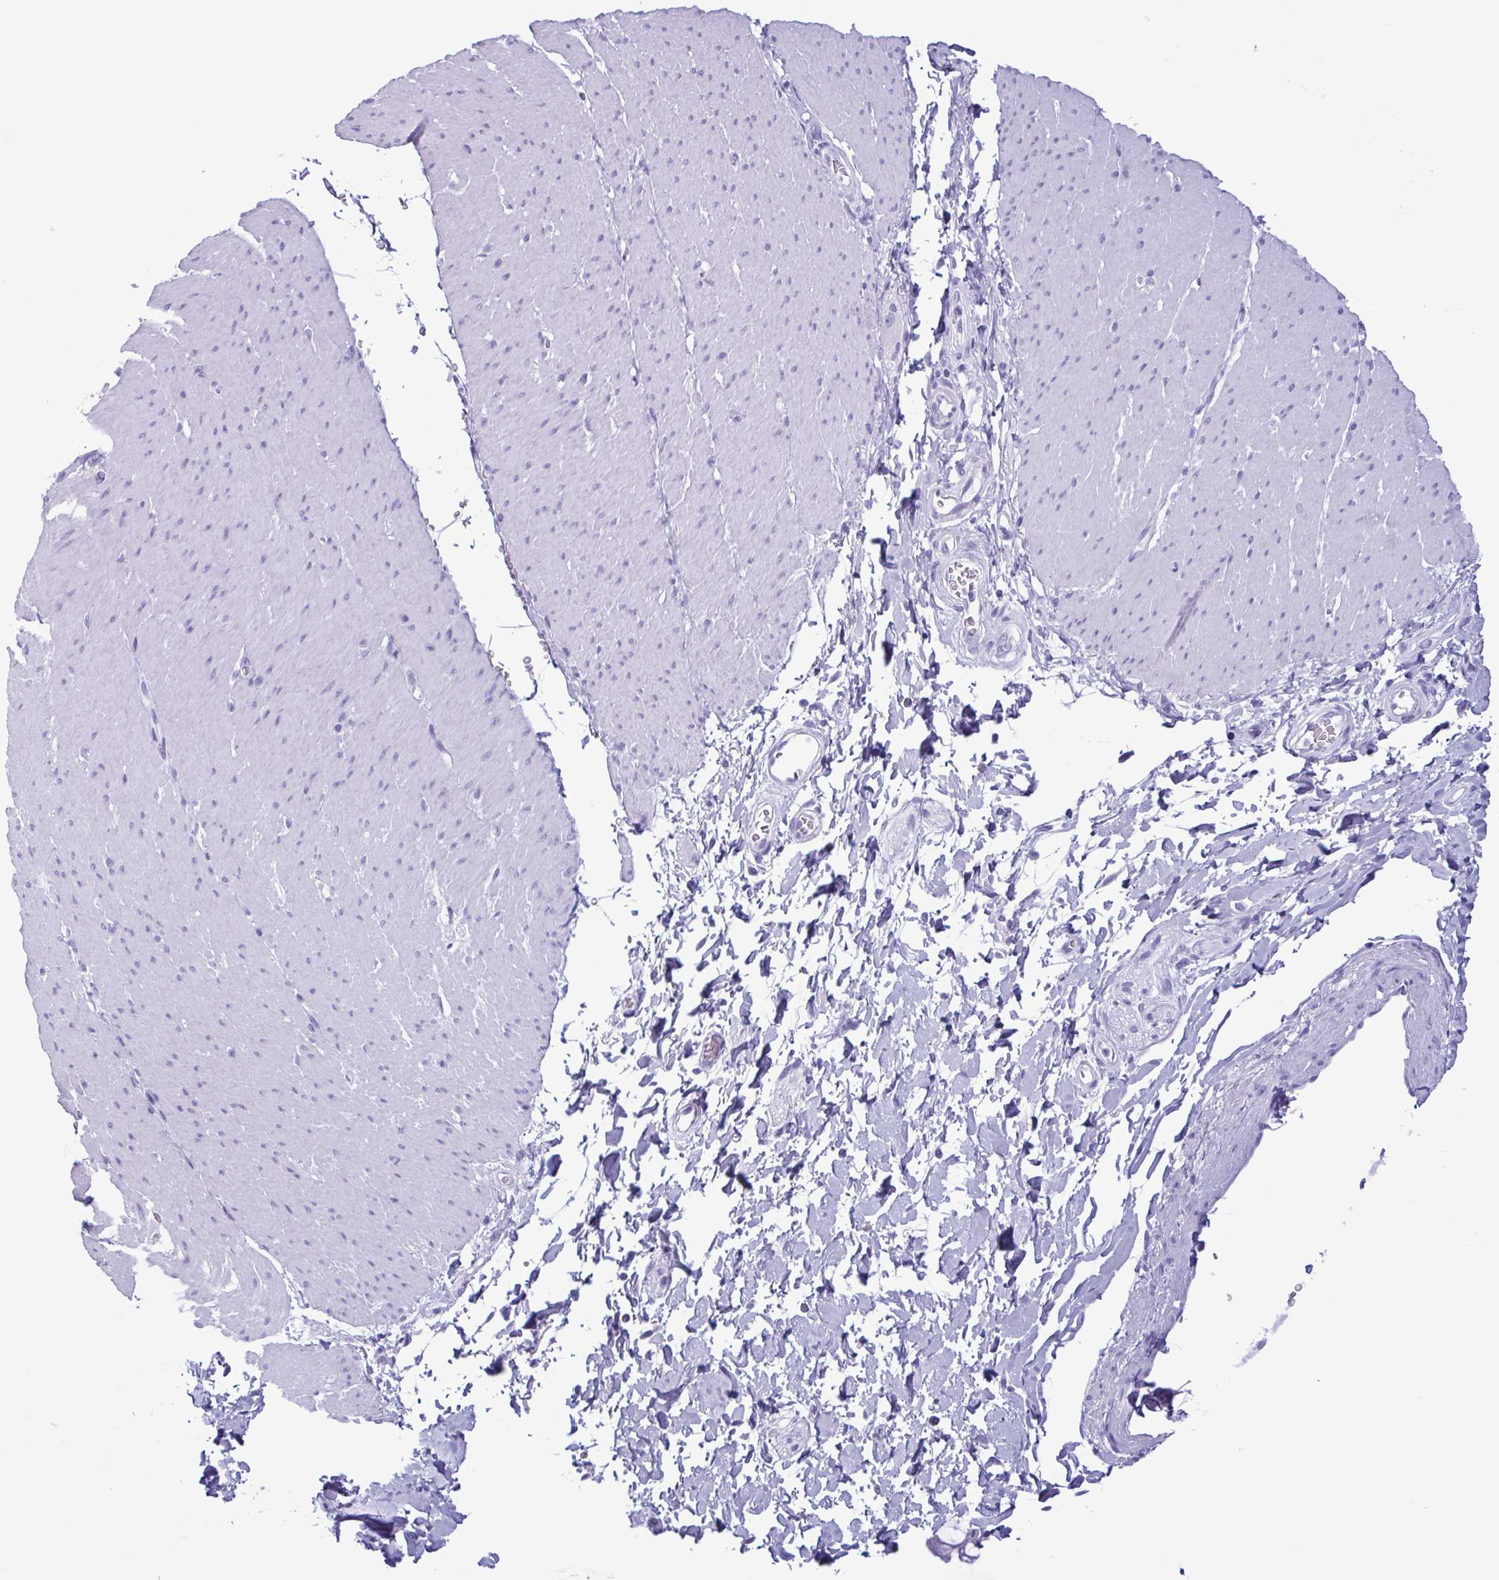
{"staining": {"intensity": "negative", "quantity": "none", "location": "none"}, "tissue": "smooth muscle", "cell_type": "Smooth muscle cells", "image_type": "normal", "snomed": [{"axis": "morphology", "description": "Normal tissue, NOS"}, {"axis": "topography", "description": "Smooth muscle"}, {"axis": "topography", "description": "Rectum"}], "caption": "Immunohistochemistry (IHC) of normal smooth muscle shows no expression in smooth muscle cells. The staining is performed using DAB (3,3'-diaminobenzidine) brown chromogen with nuclei counter-stained in using hematoxylin.", "gene": "LTF", "patient": {"sex": "male", "age": 53}}